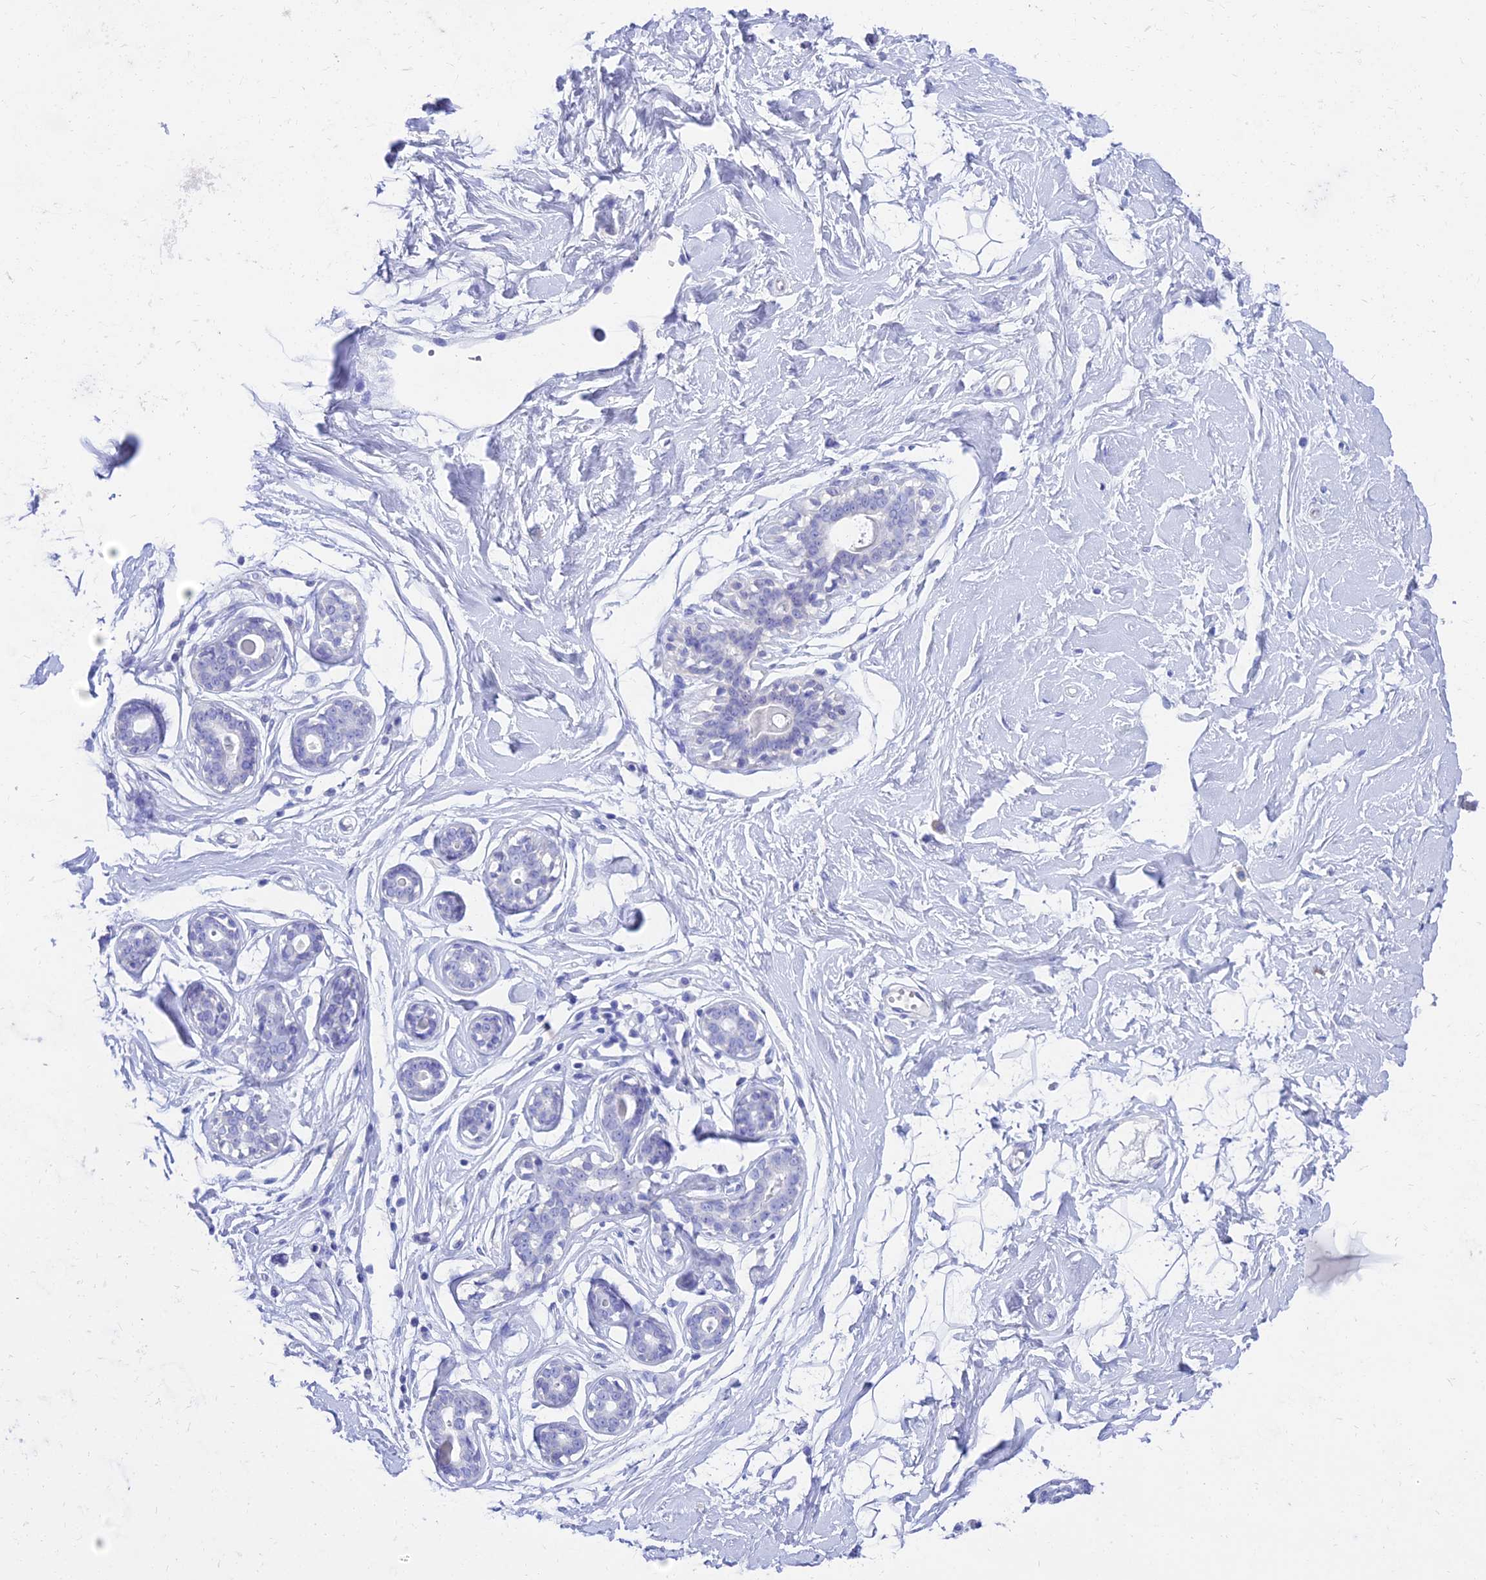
{"staining": {"intensity": "negative", "quantity": "none", "location": "none"}, "tissue": "breast", "cell_type": "Adipocytes", "image_type": "normal", "snomed": [{"axis": "morphology", "description": "Normal tissue, NOS"}, {"axis": "morphology", "description": "Adenoma, NOS"}, {"axis": "topography", "description": "Breast"}], "caption": "DAB (3,3'-diaminobenzidine) immunohistochemical staining of normal breast reveals no significant expression in adipocytes.", "gene": "TAC3", "patient": {"sex": "female", "age": 23}}